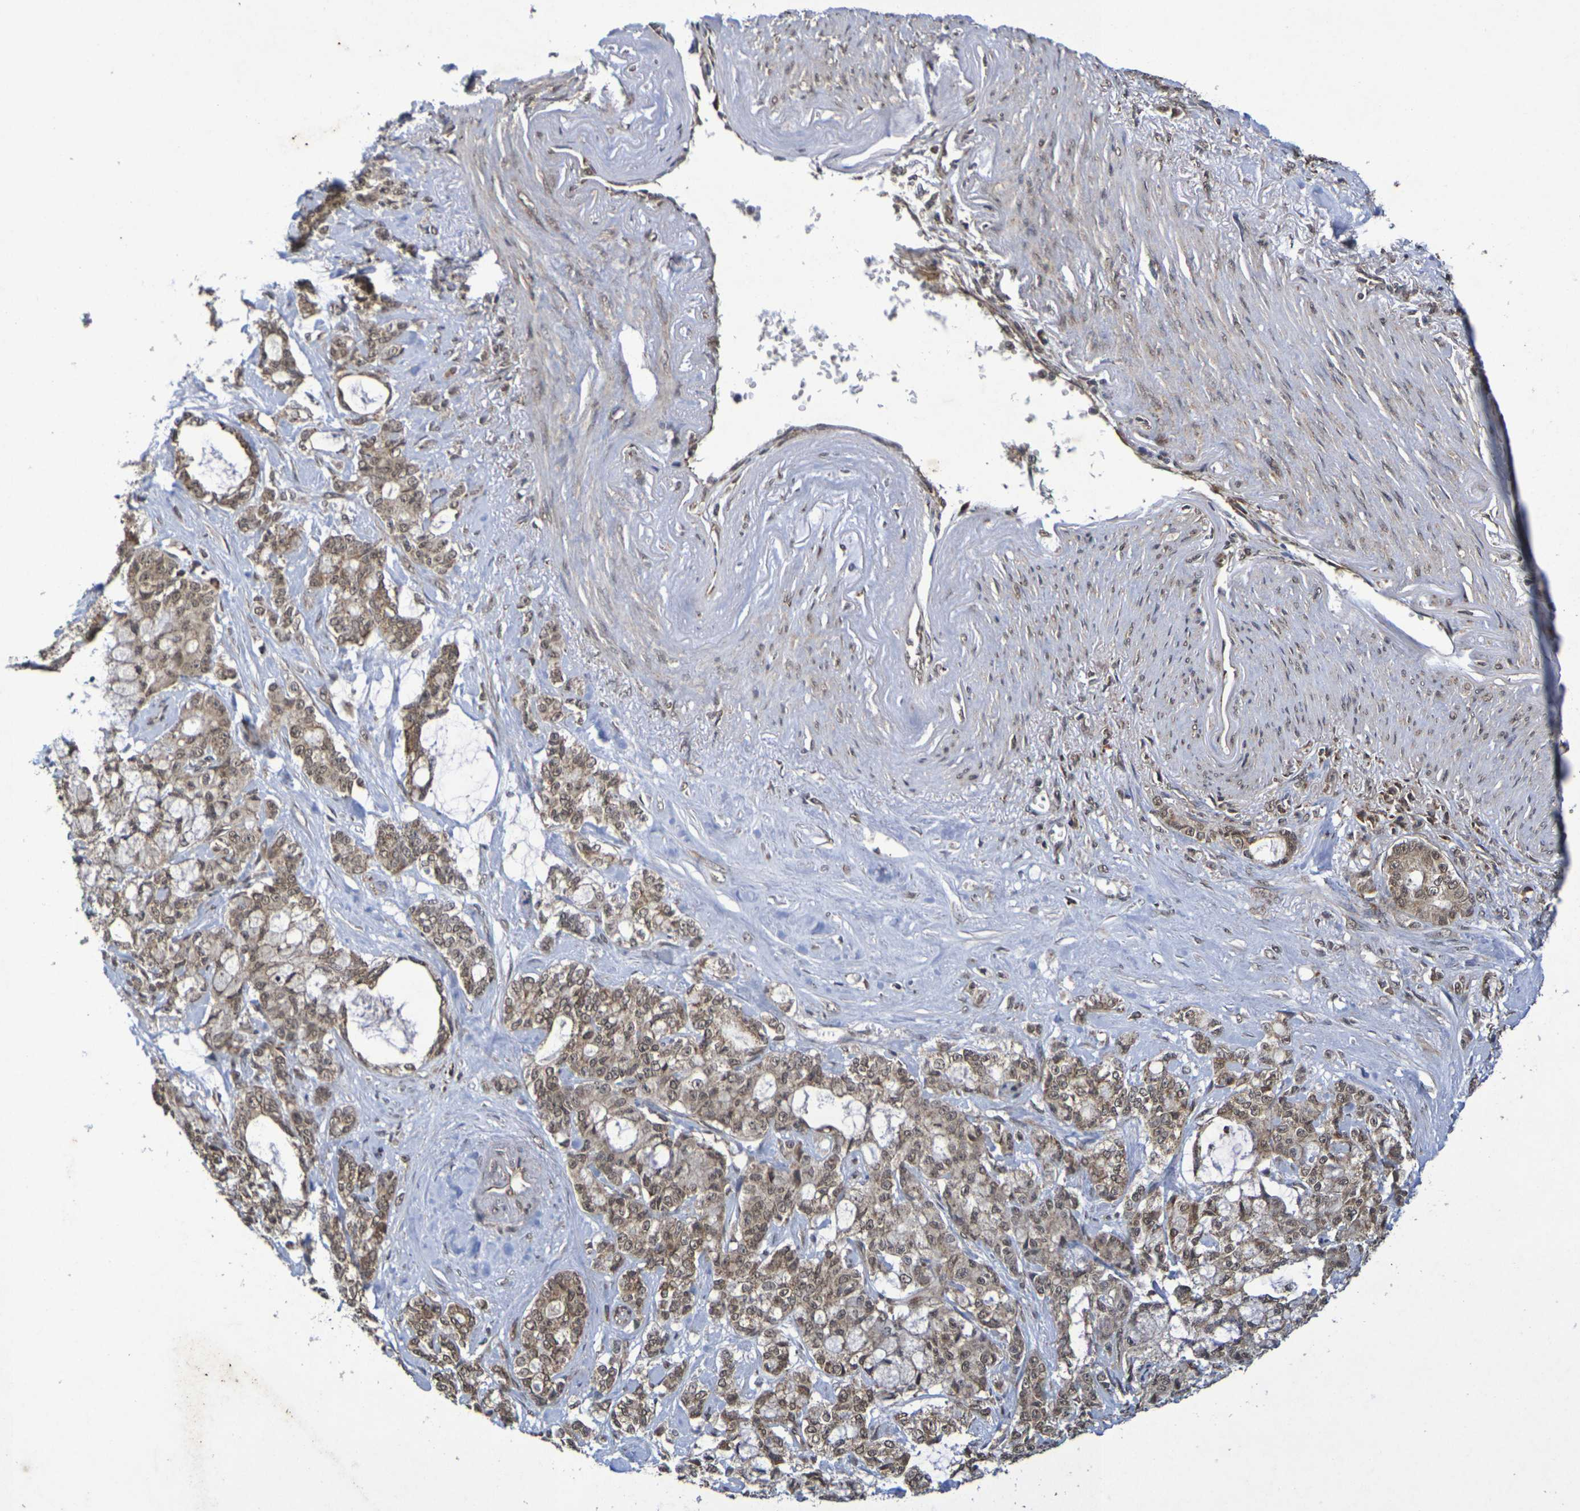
{"staining": {"intensity": "moderate", "quantity": ">75%", "location": "cytoplasmic/membranous,nuclear"}, "tissue": "pancreatic cancer", "cell_type": "Tumor cells", "image_type": "cancer", "snomed": [{"axis": "morphology", "description": "Adenocarcinoma, NOS"}, {"axis": "topography", "description": "Pancreas"}], "caption": "Immunohistochemistry (IHC) (DAB) staining of pancreatic cancer demonstrates moderate cytoplasmic/membranous and nuclear protein expression in about >75% of tumor cells.", "gene": "GUCY1A2", "patient": {"sex": "female", "age": 73}}